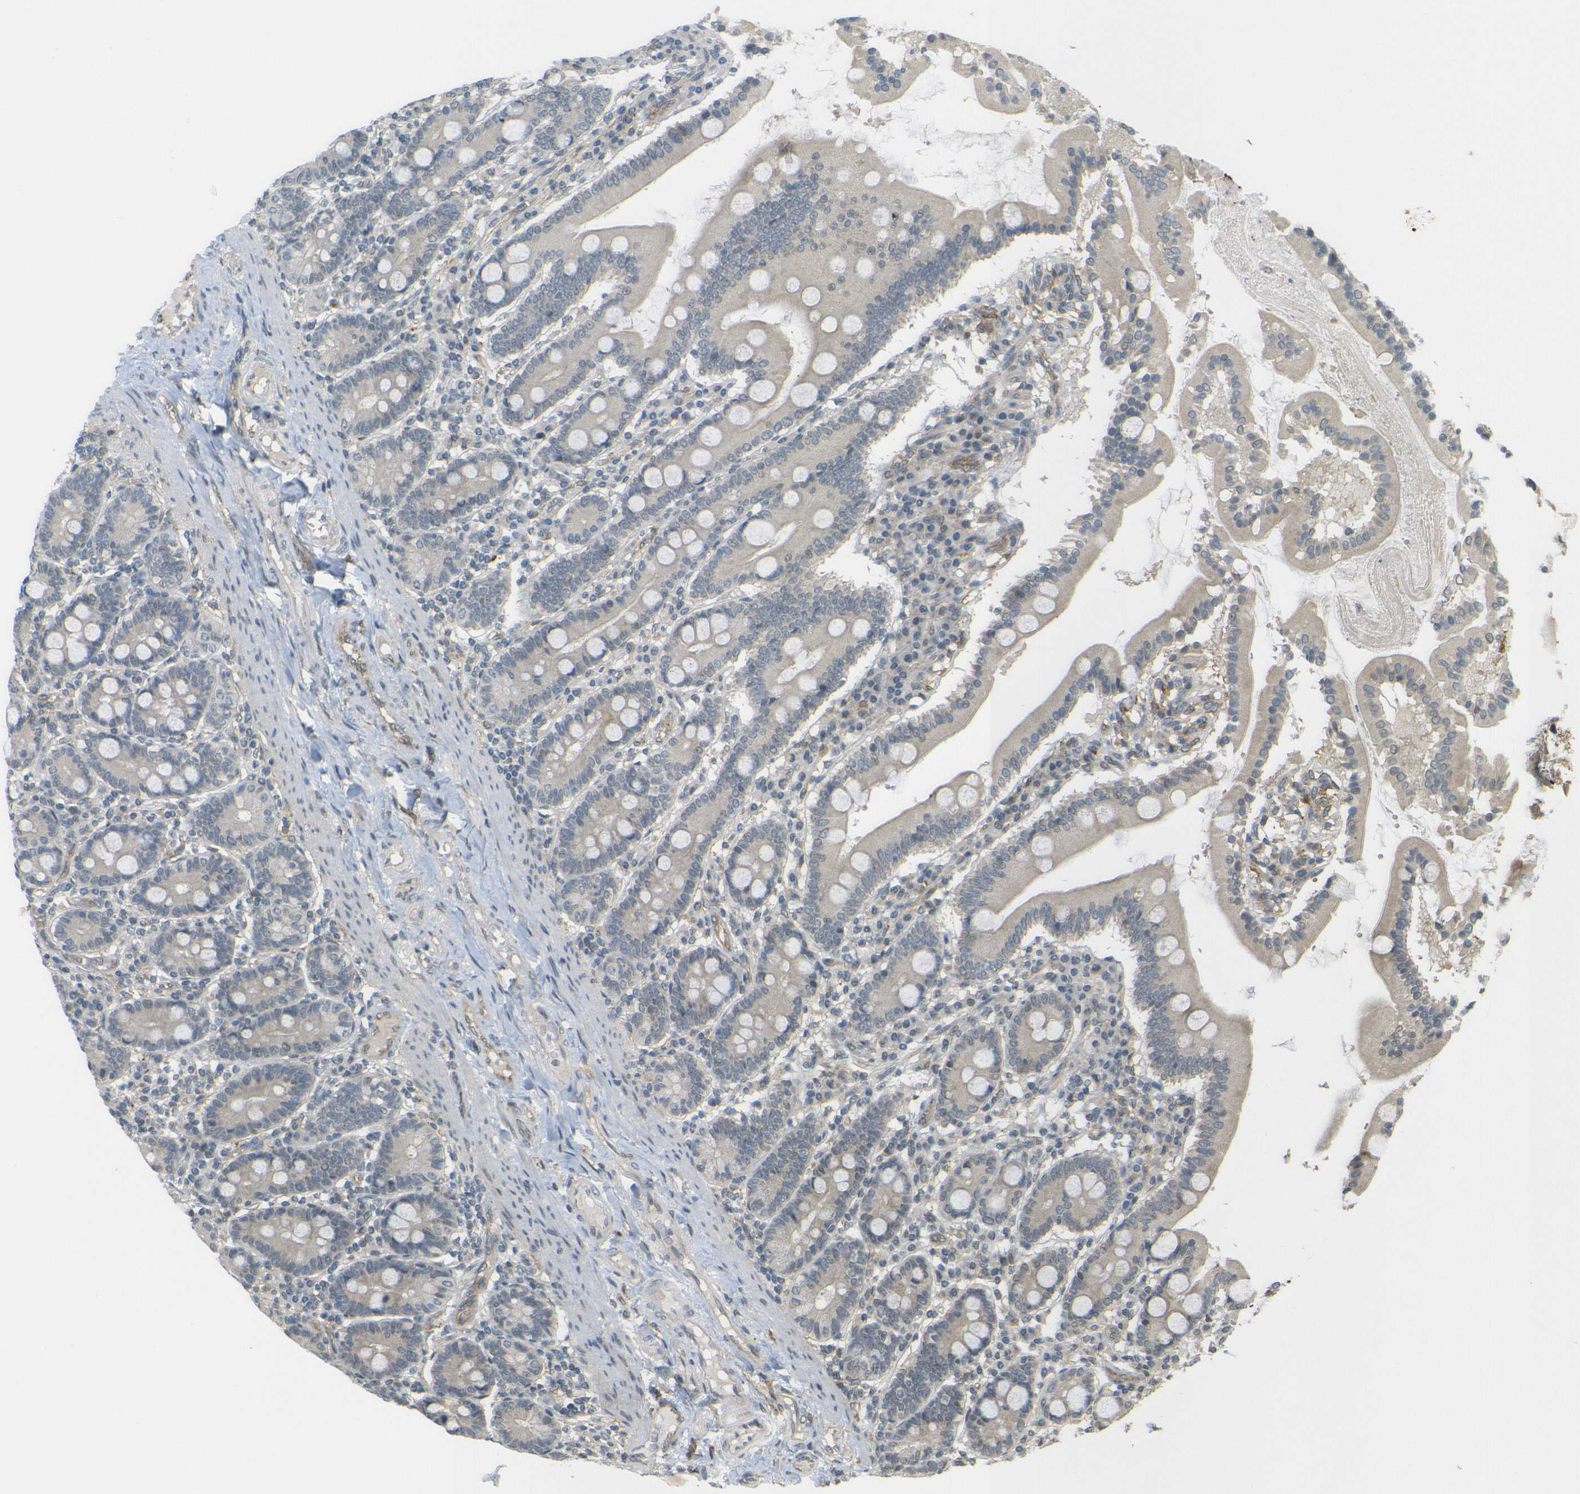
{"staining": {"intensity": "weak", "quantity": "25%-75%", "location": "cytoplasmic/membranous"}, "tissue": "duodenum", "cell_type": "Glandular cells", "image_type": "normal", "snomed": [{"axis": "morphology", "description": "Normal tissue, NOS"}, {"axis": "topography", "description": "Duodenum"}], "caption": "A brown stain shows weak cytoplasmic/membranous positivity of a protein in glandular cells of normal duodenum.", "gene": "DAB2", "patient": {"sex": "male", "age": 50}}